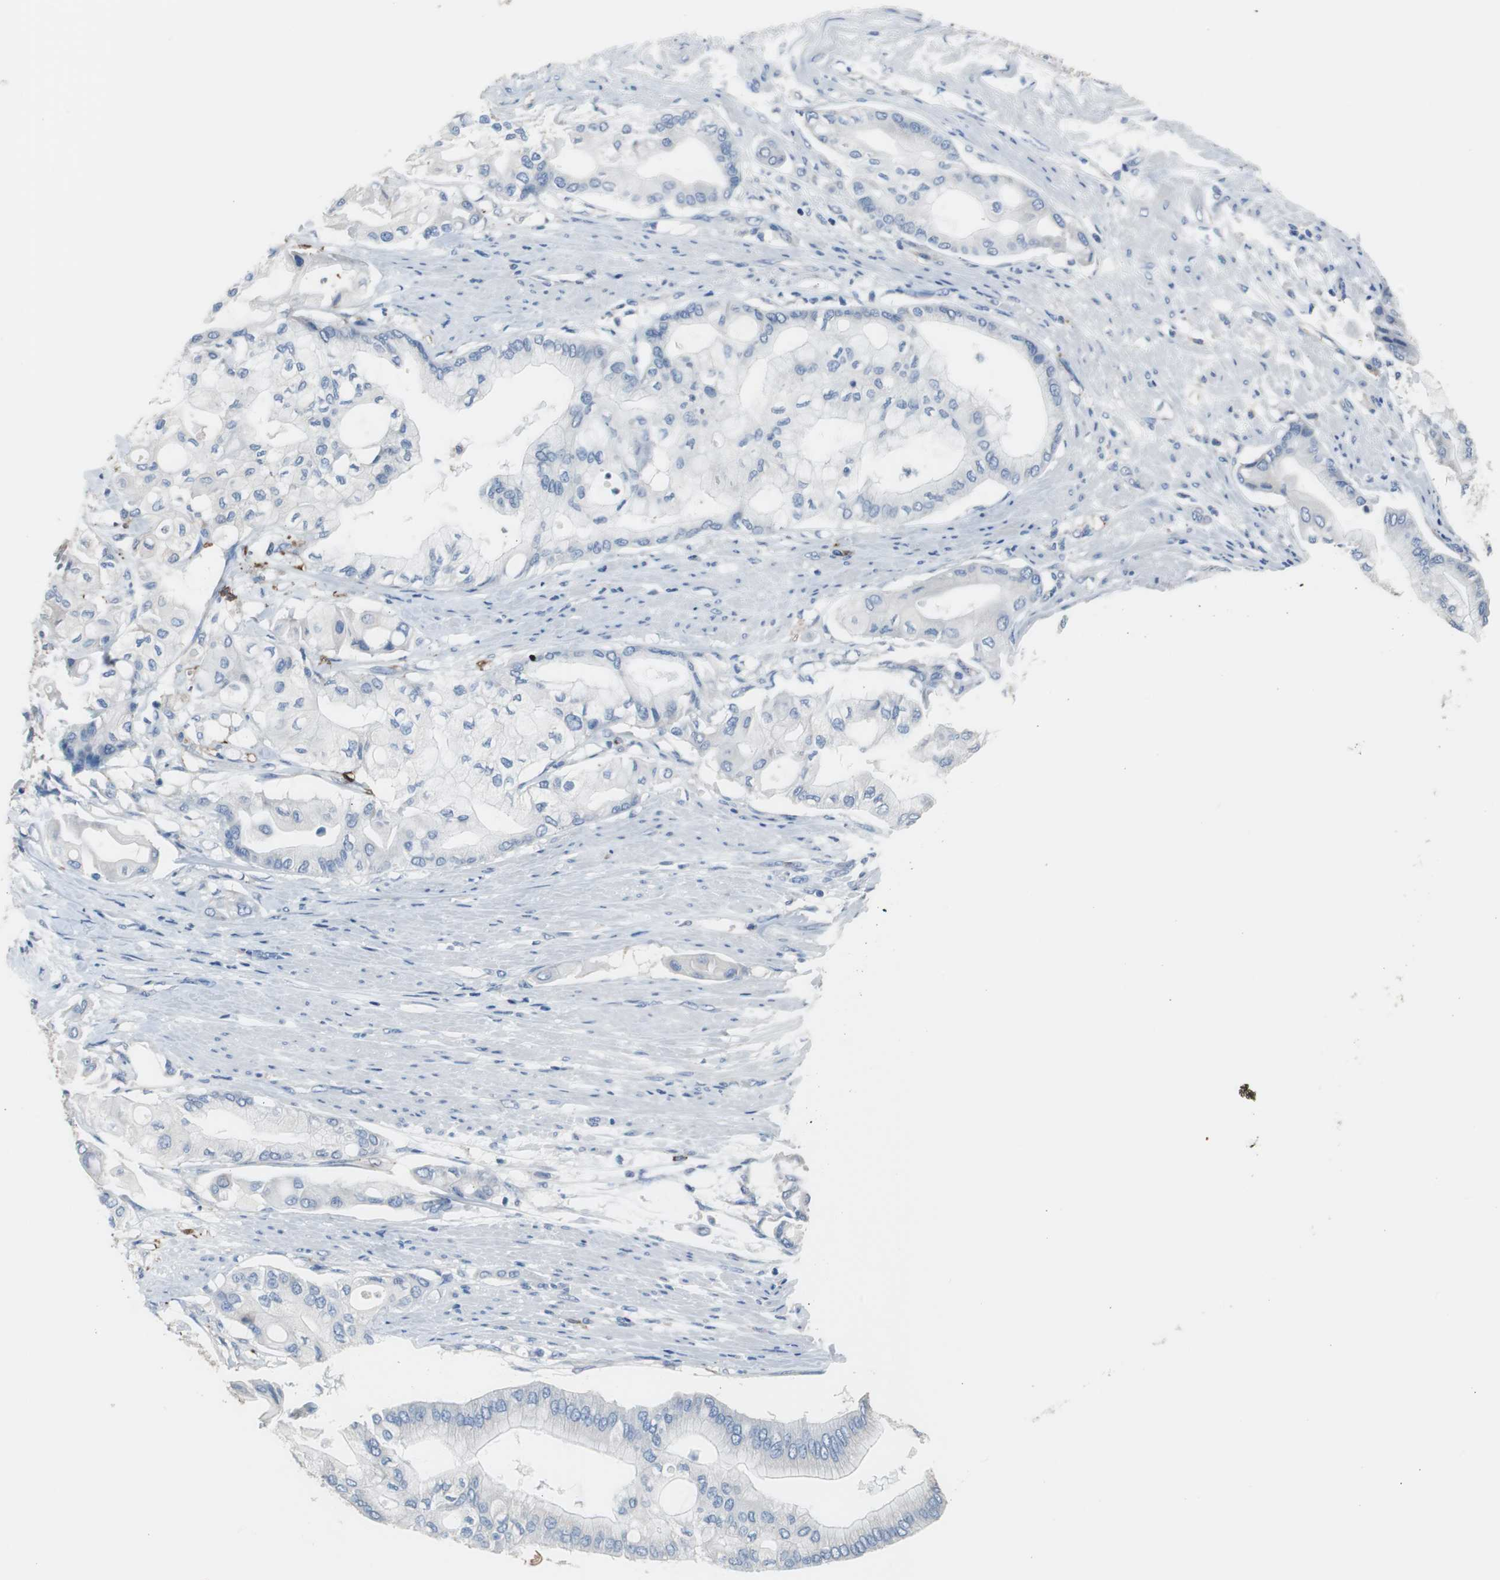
{"staining": {"intensity": "negative", "quantity": "none", "location": "none"}, "tissue": "pancreatic cancer", "cell_type": "Tumor cells", "image_type": "cancer", "snomed": [{"axis": "morphology", "description": "Adenocarcinoma, NOS"}, {"axis": "morphology", "description": "Adenocarcinoma, metastatic, NOS"}, {"axis": "topography", "description": "Lymph node"}, {"axis": "topography", "description": "Pancreas"}, {"axis": "topography", "description": "Duodenum"}], "caption": "This is an immunohistochemistry image of human adenocarcinoma (pancreatic). There is no expression in tumor cells.", "gene": "FCGR2B", "patient": {"sex": "female", "age": 64}}